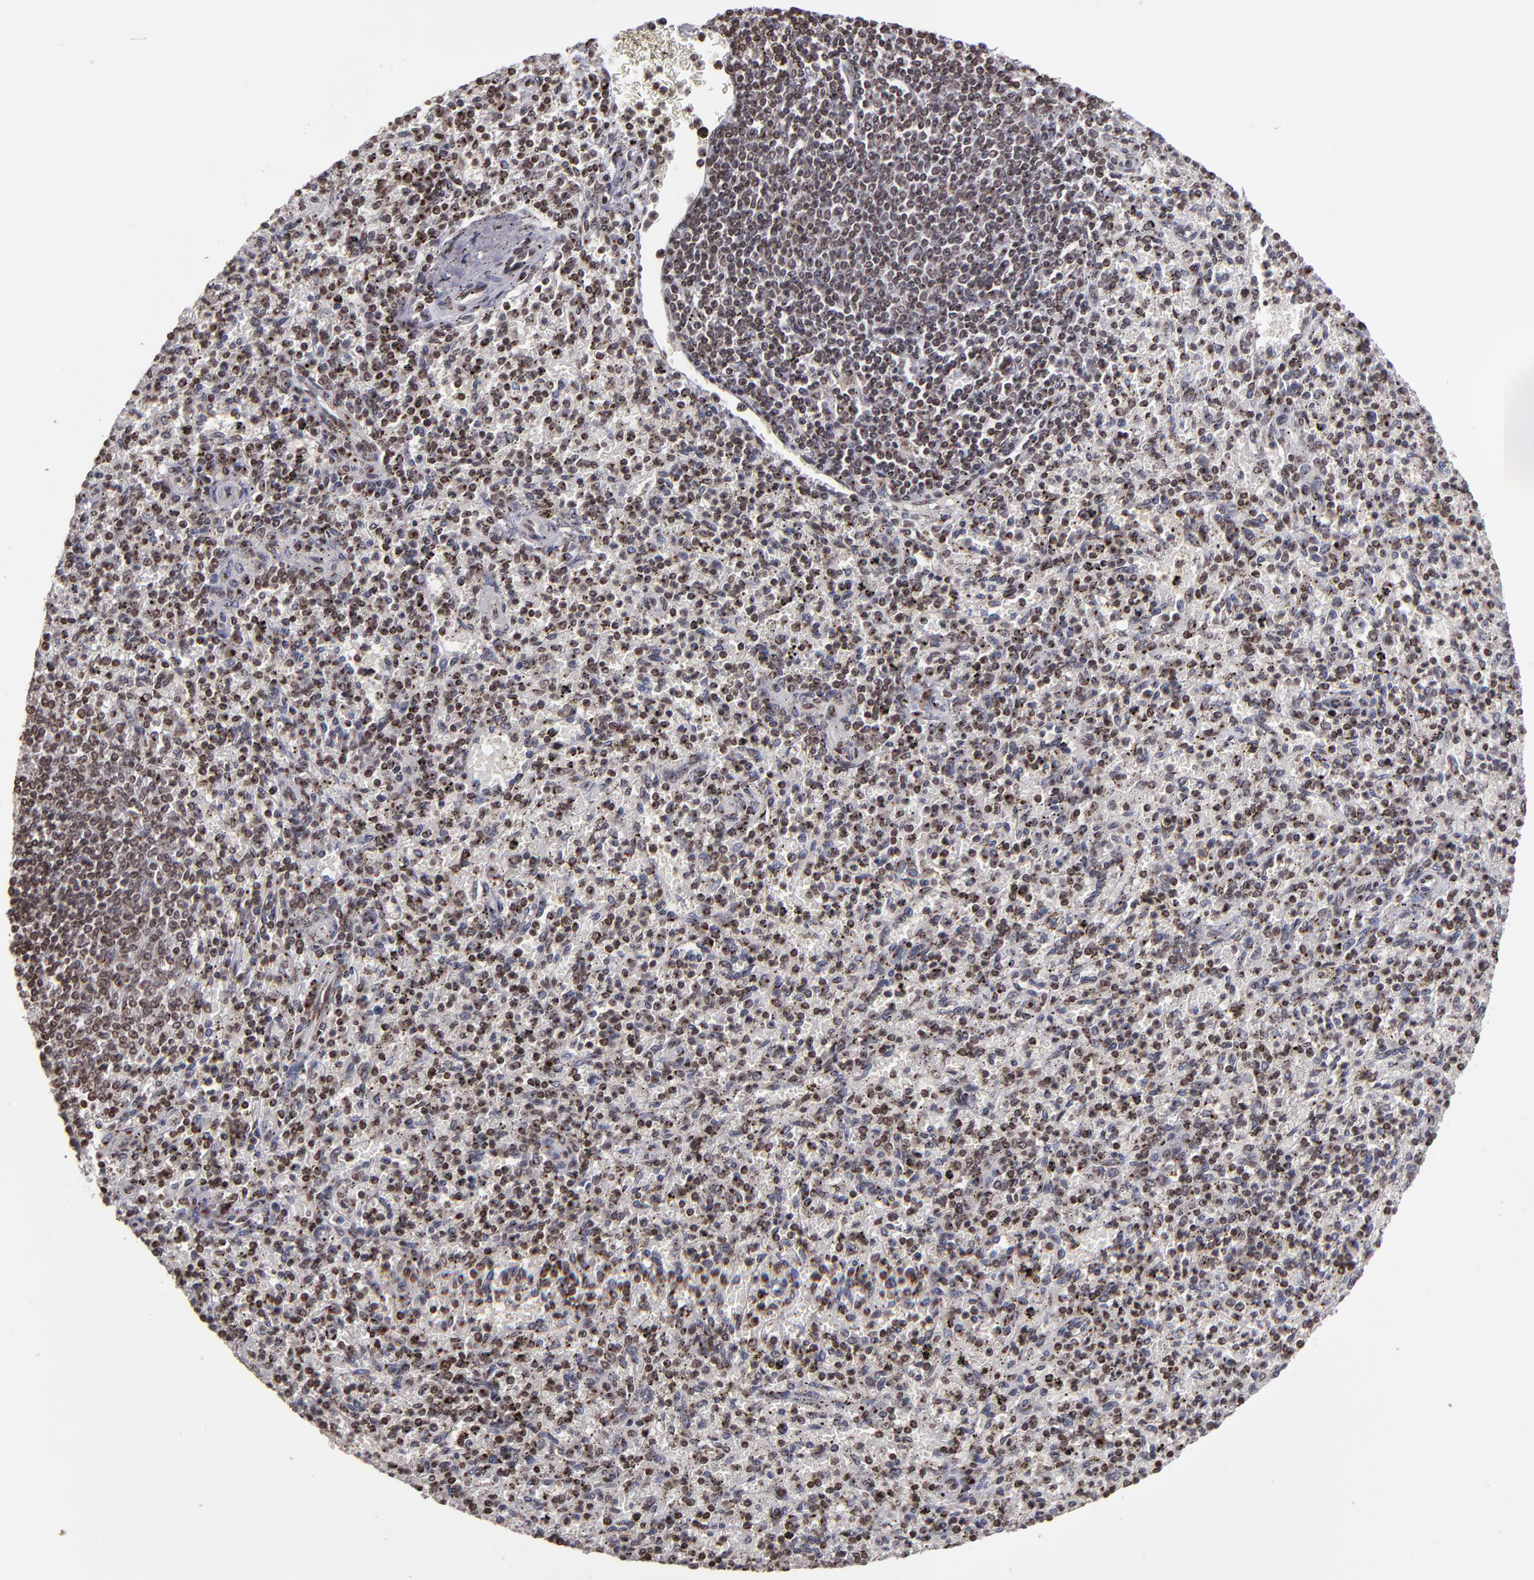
{"staining": {"intensity": "moderate", "quantity": ">75%", "location": "nuclear"}, "tissue": "spleen", "cell_type": "Cells in red pulp", "image_type": "normal", "snomed": [{"axis": "morphology", "description": "Normal tissue, NOS"}, {"axis": "topography", "description": "Spleen"}], "caption": "Human spleen stained for a protein (brown) exhibits moderate nuclear positive staining in about >75% of cells in red pulp.", "gene": "CSDC2", "patient": {"sex": "male", "age": 72}}